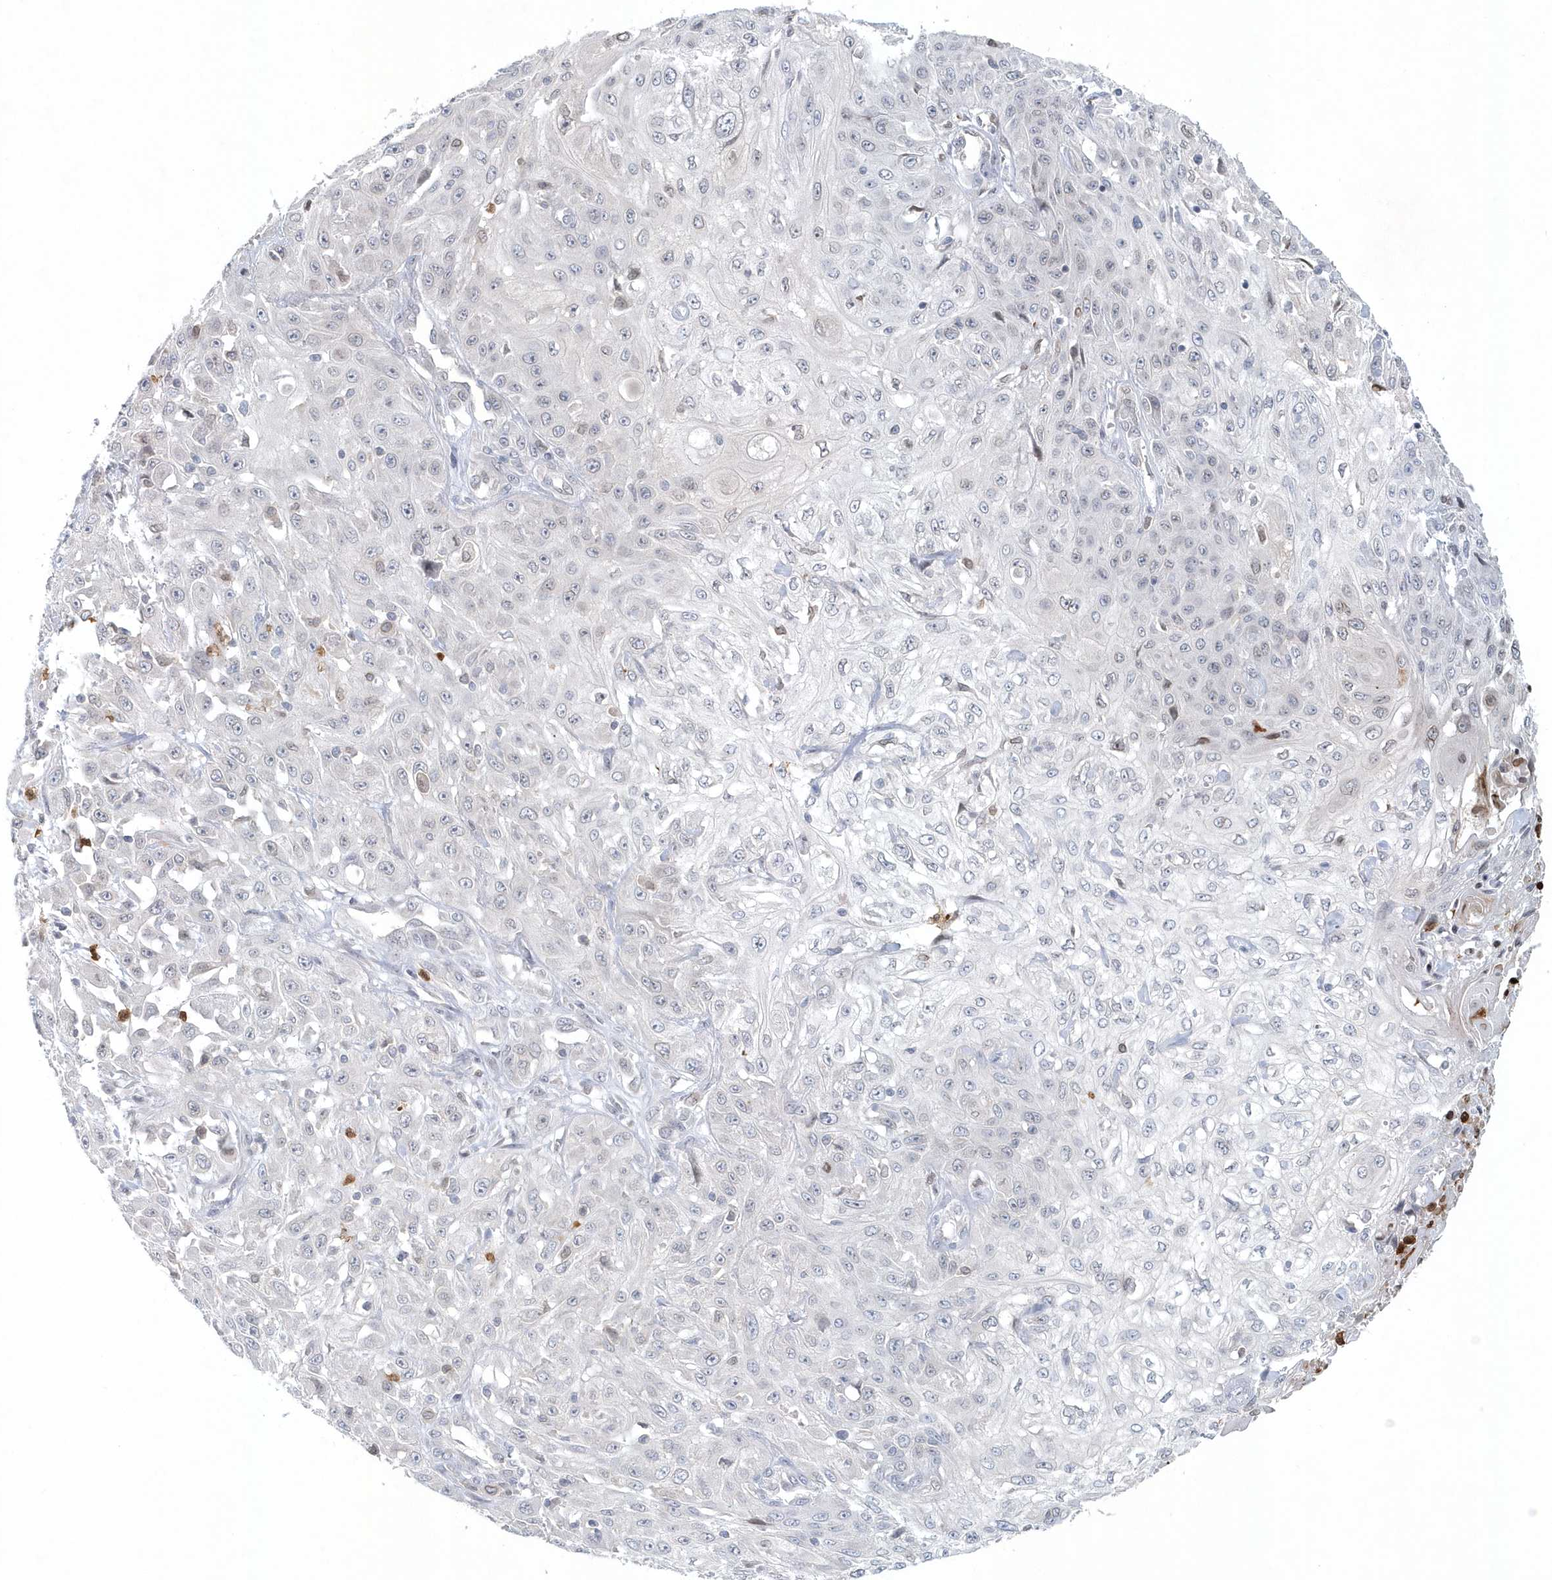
{"staining": {"intensity": "negative", "quantity": "none", "location": "none"}, "tissue": "skin cancer", "cell_type": "Tumor cells", "image_type": "cancer", "snomed": [{"axis": "morphology", "description": "Squamous cell carcinoma, NOS"}, {"axis": "morphology", "description": "Squamous cell carcinoma, metastatic, NOS"}, {"axis": "topography", "description": "Skin"}, {"axis": "topography", "description": "Lymph node"}], "caption": "Skin cancer was stained to show a protein in brown. There is no significant expression in tumor cells.", "gene": "NUP54", "patient": {"sex": "male", "age": 75}}